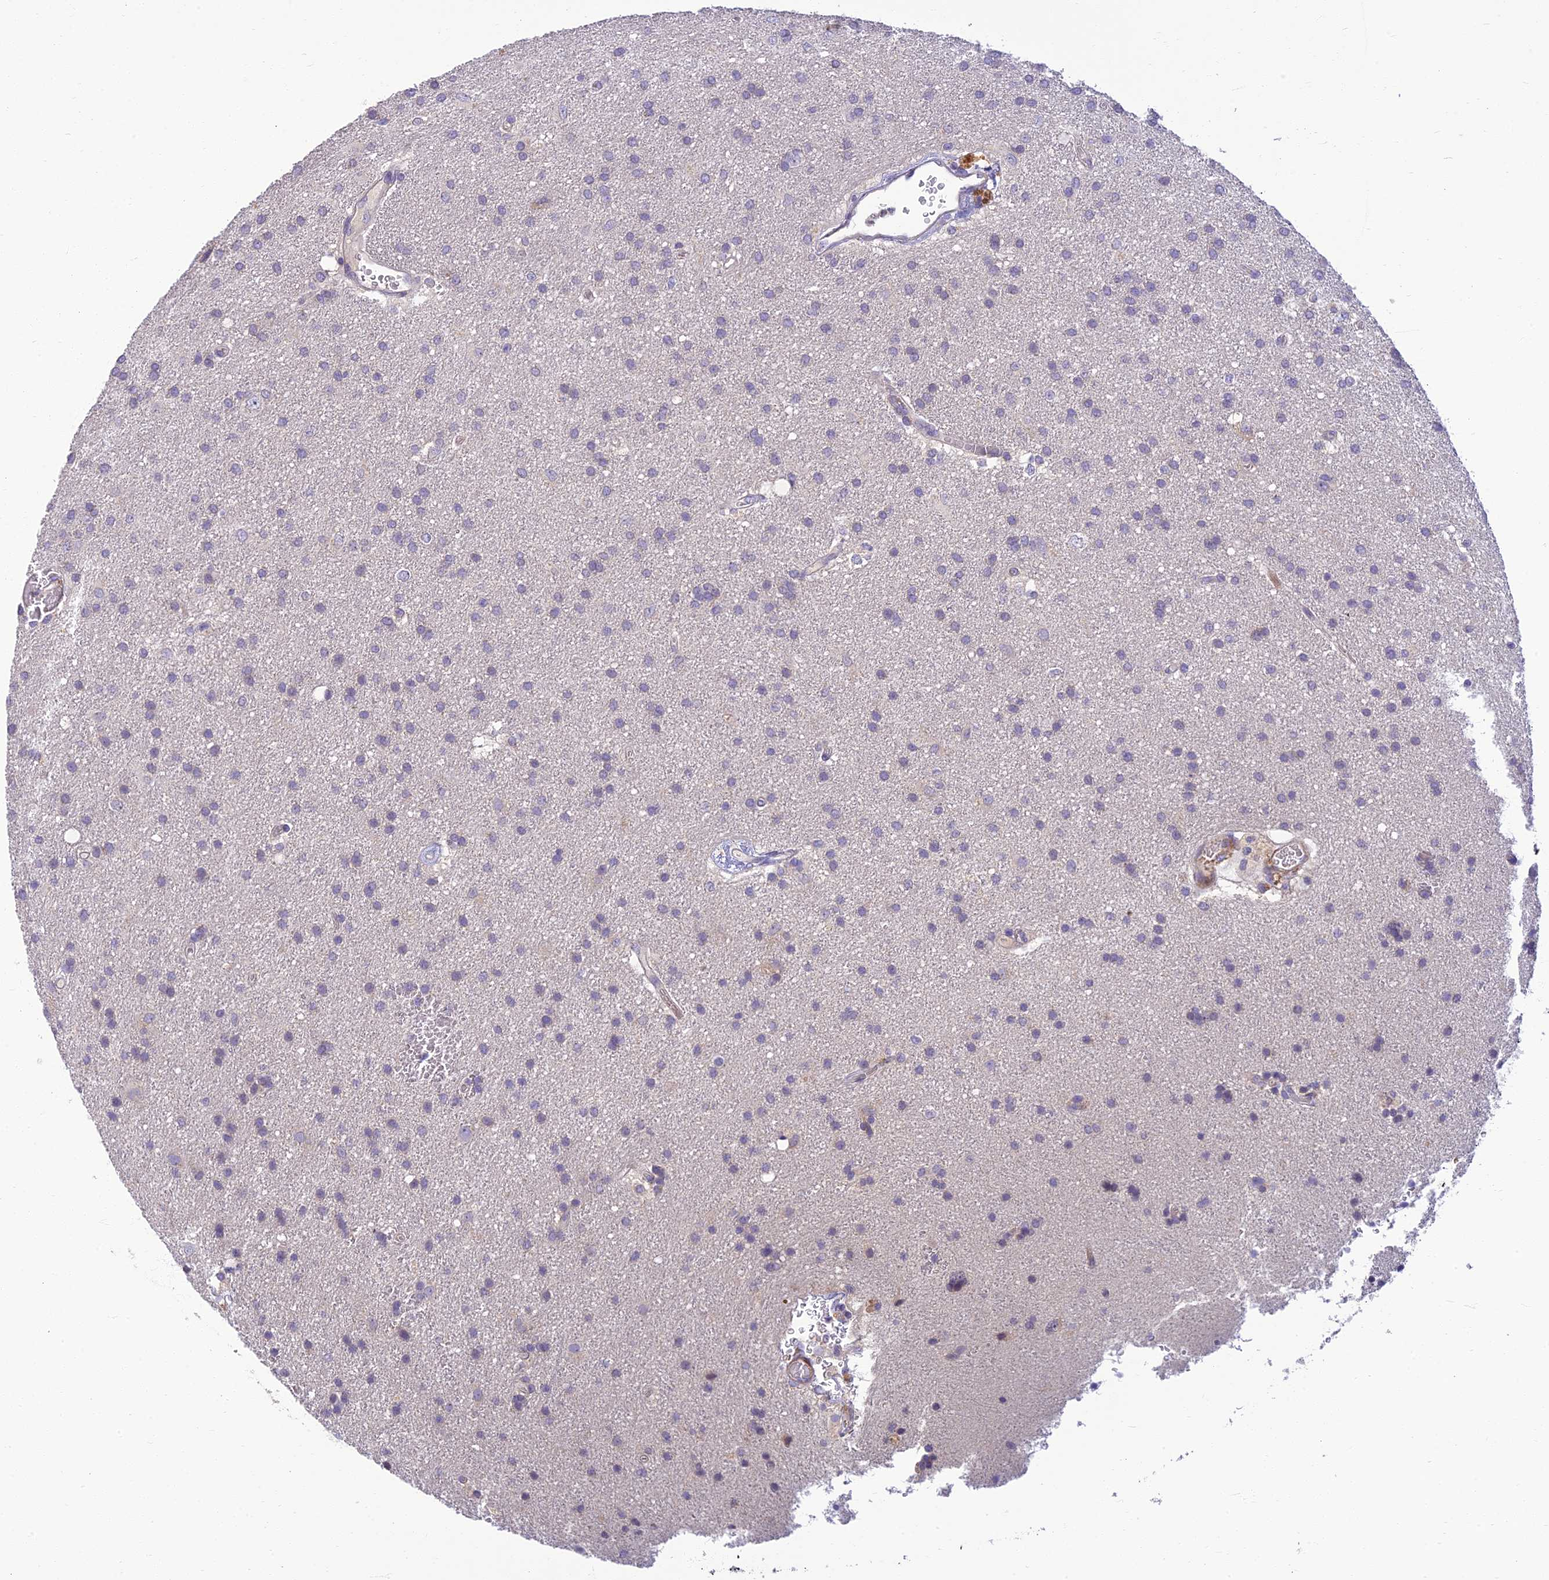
{"staining": {"intensity": "negative", "quantity": "none", "location": "none"}, "tissue": "glioma", "cell_type": "Tumor cells", "image_type": "cancer", "snomed": [{"axis": "morphology", "description": "Glioma, malignant, Low grade"}, {"axis": "topography", "description": "Brain"}], "caption": "Tumor cells are negative for protein expression in human low-grade glioma (malignant). (DAB immunohistochemistry (IHC), high magnification).", "gene": "CLIP4", "patient": {"sex": "male", "age": 66}}